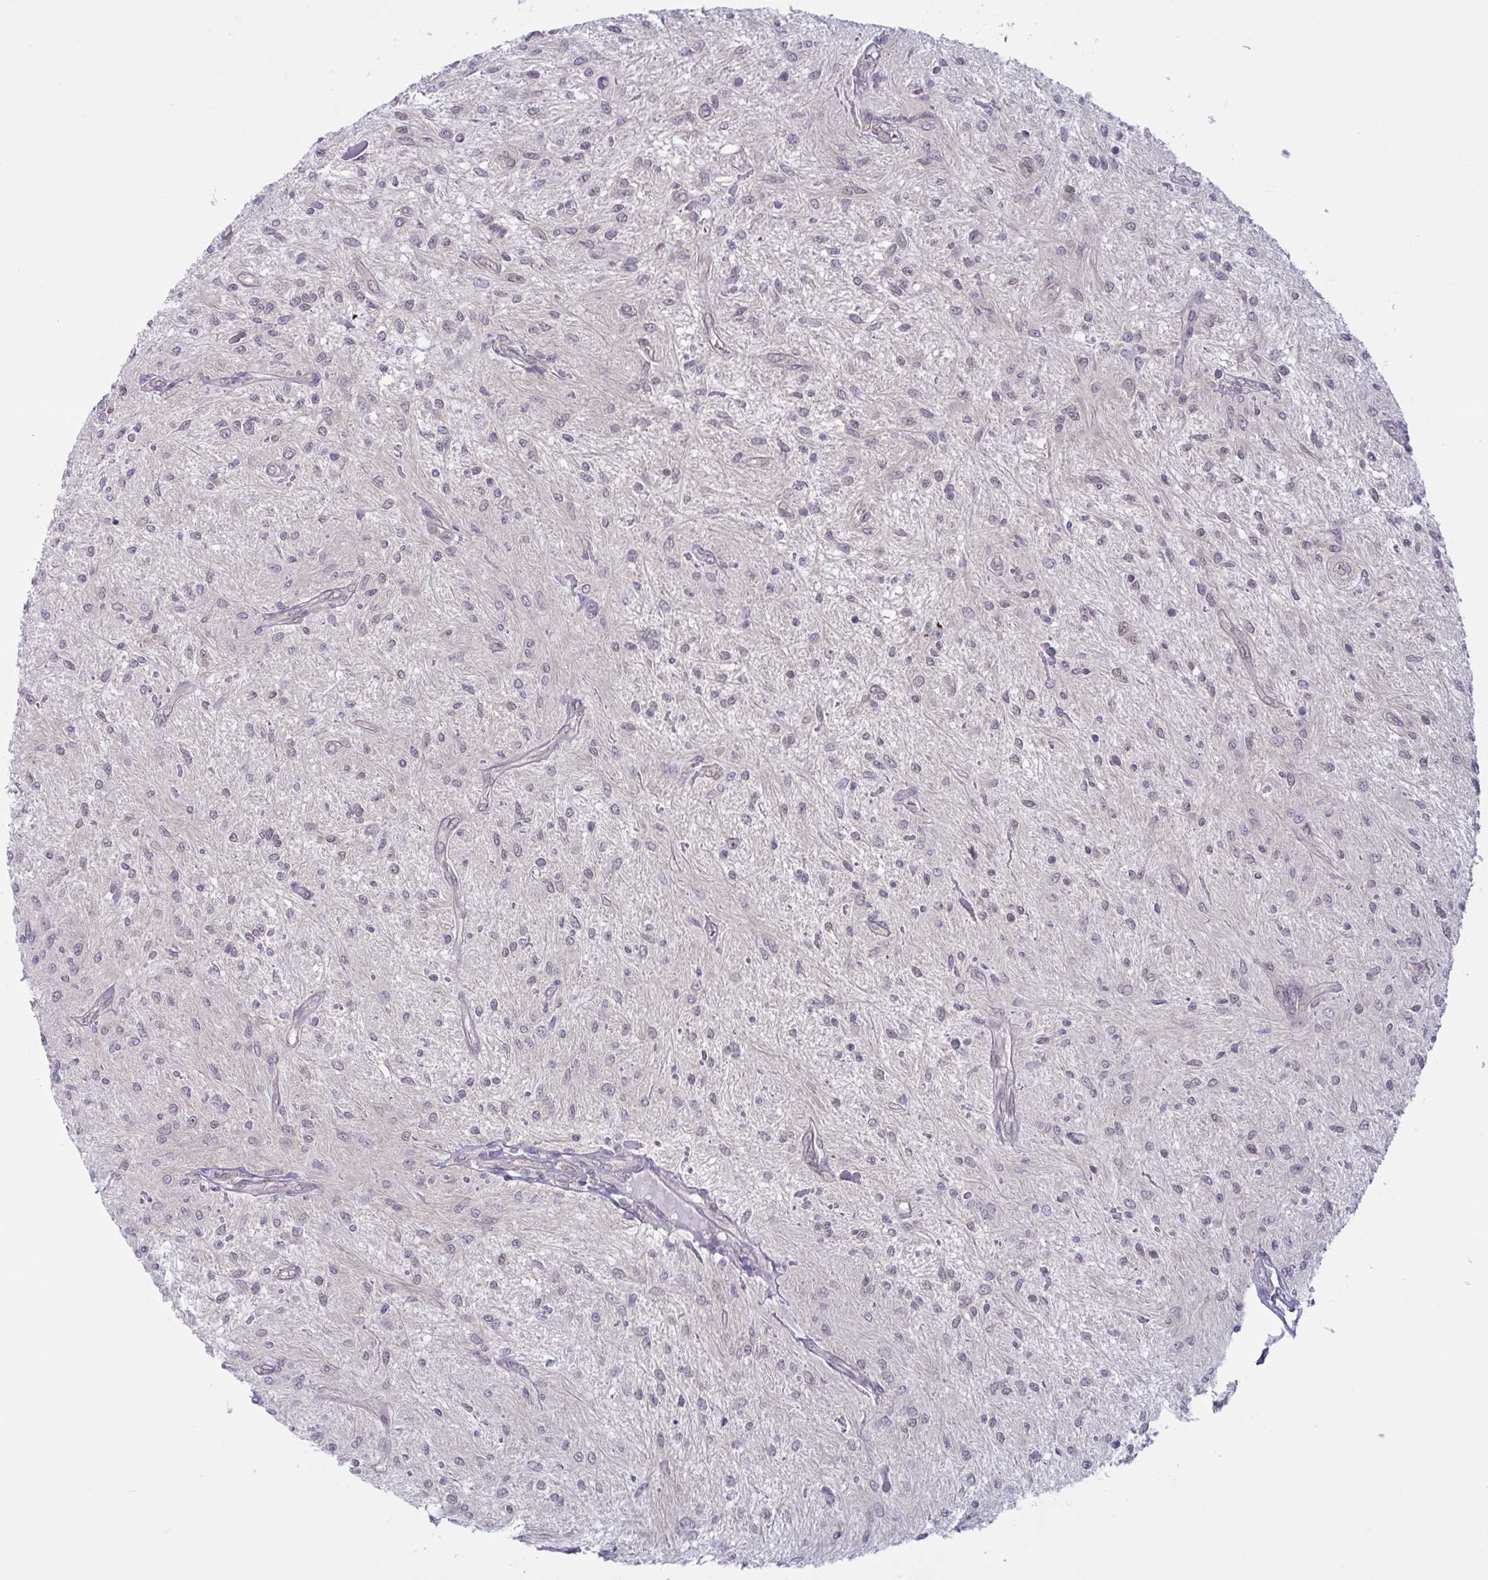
{"staining": {"intensity": "weak", "quantity": "25%-75%", "location": "nuclear"}, "tissue": "glioma", "cell_type": "Tumor cells", "image_type": "cancer", "snomed": [{"axis": "morphology", "description": "Glioma, malignant, Low grade"}, {"axis": "topography", "description": "Cerebellum"}], "caption": "Tumor cells show low levels of weak nuclear expression in approximately 25%-75% of cells in human glioma. (DAB (3,3'-diaminobenzidine) IHC with brightfield microscopy, high magnification).", "gene": "TSN", "patient": {"sex": "female", "age": 14}}